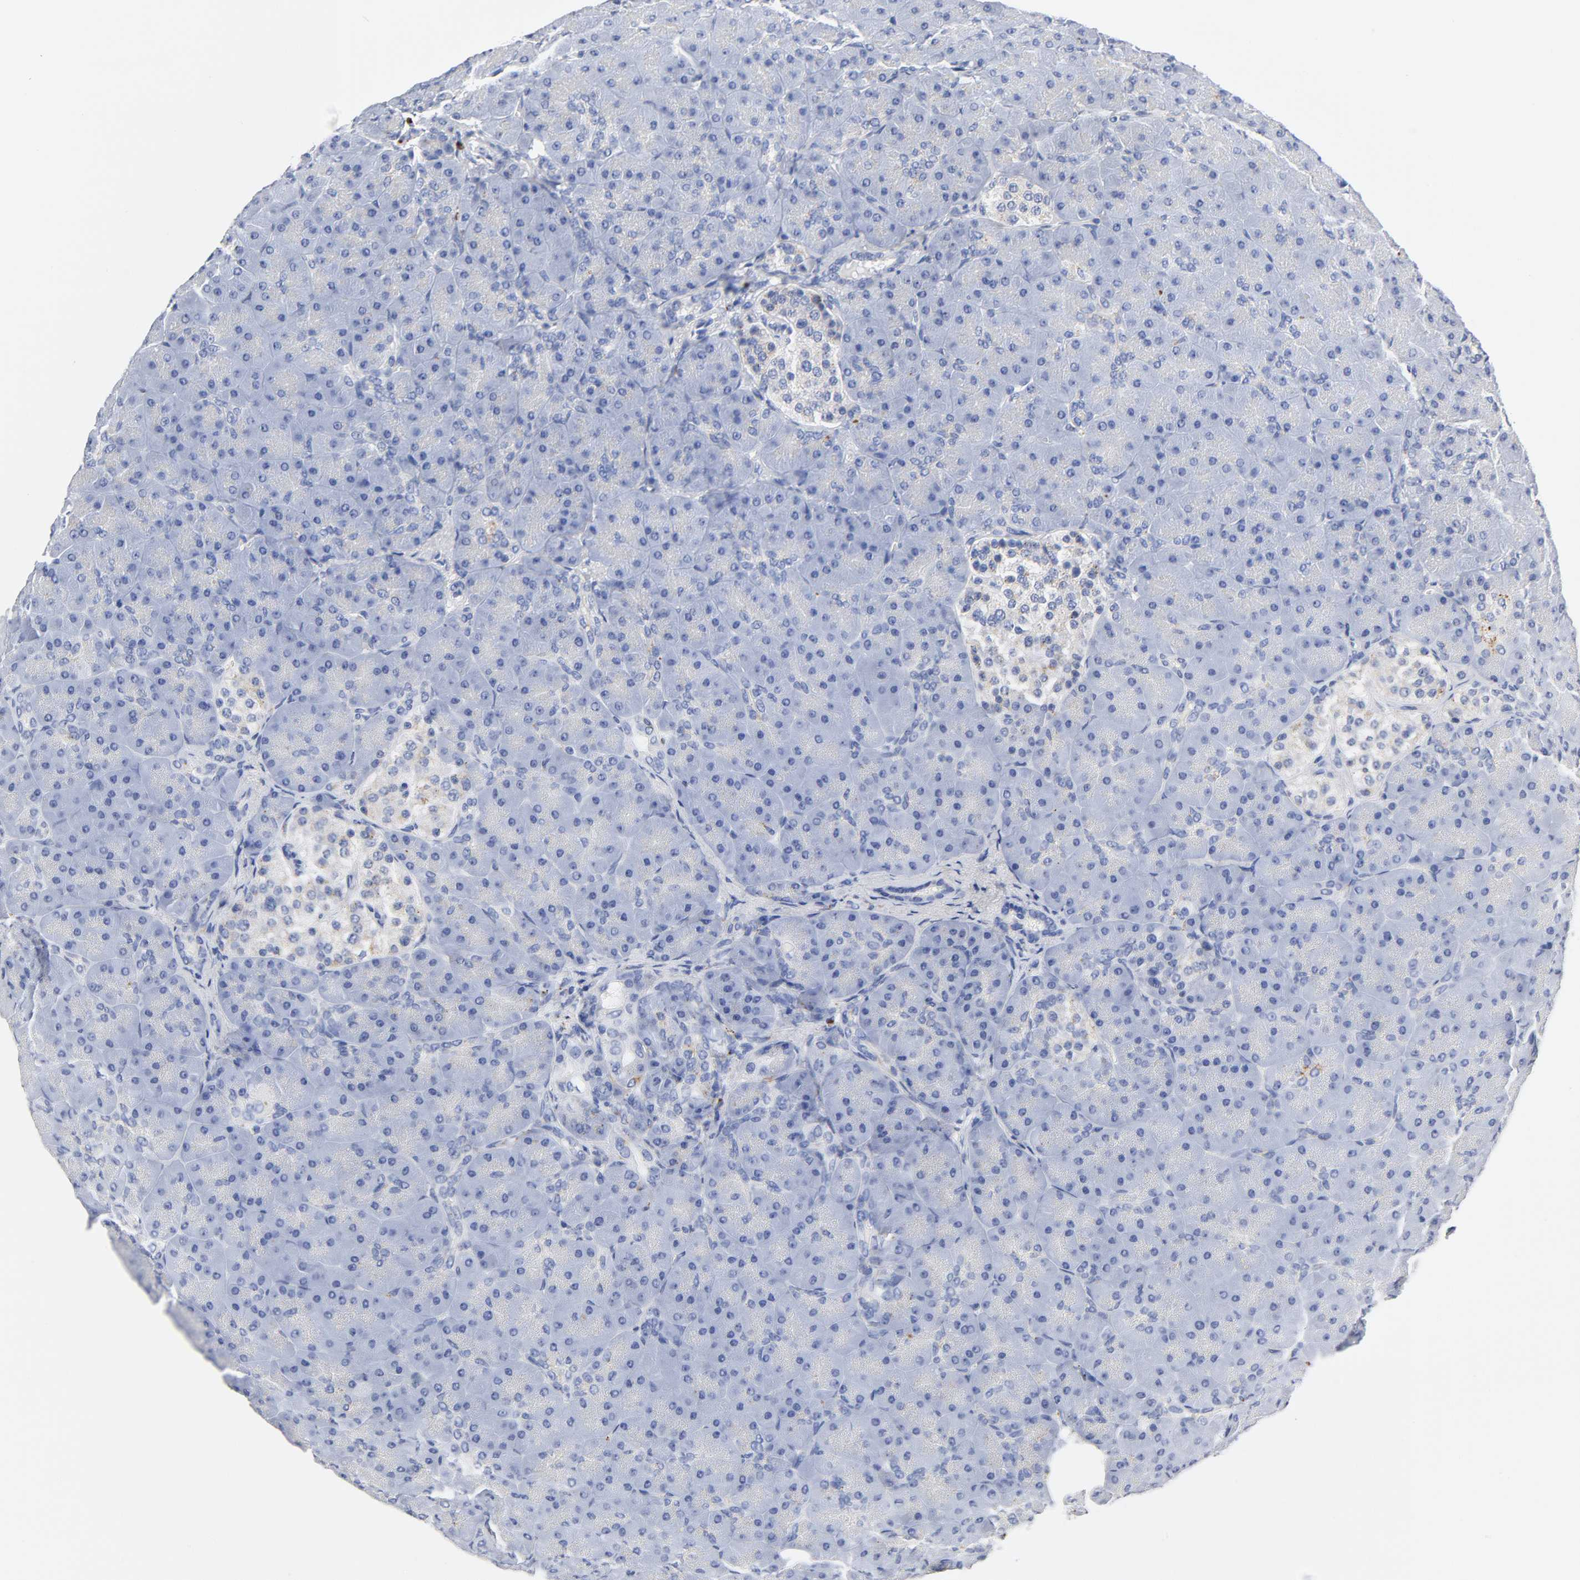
{"staining": {"intensity": "negative", "quantity": "none", "location": "none"}, "tissue": "pancreas", "cell_type": "Exocrine glandular cells", "image_type": "normal", "snomed": [{"axis": "morphology", "description": "Normal tissue, NOS"}, {"axis": "topography", "description": "Pancreas"}], "caption": "Protein analysis of unremarkable pancreas exhibits no significant expression in exocrine glandular cells.", "gene": "PLP1", "patient": {"sex": "male", "age": 66}}